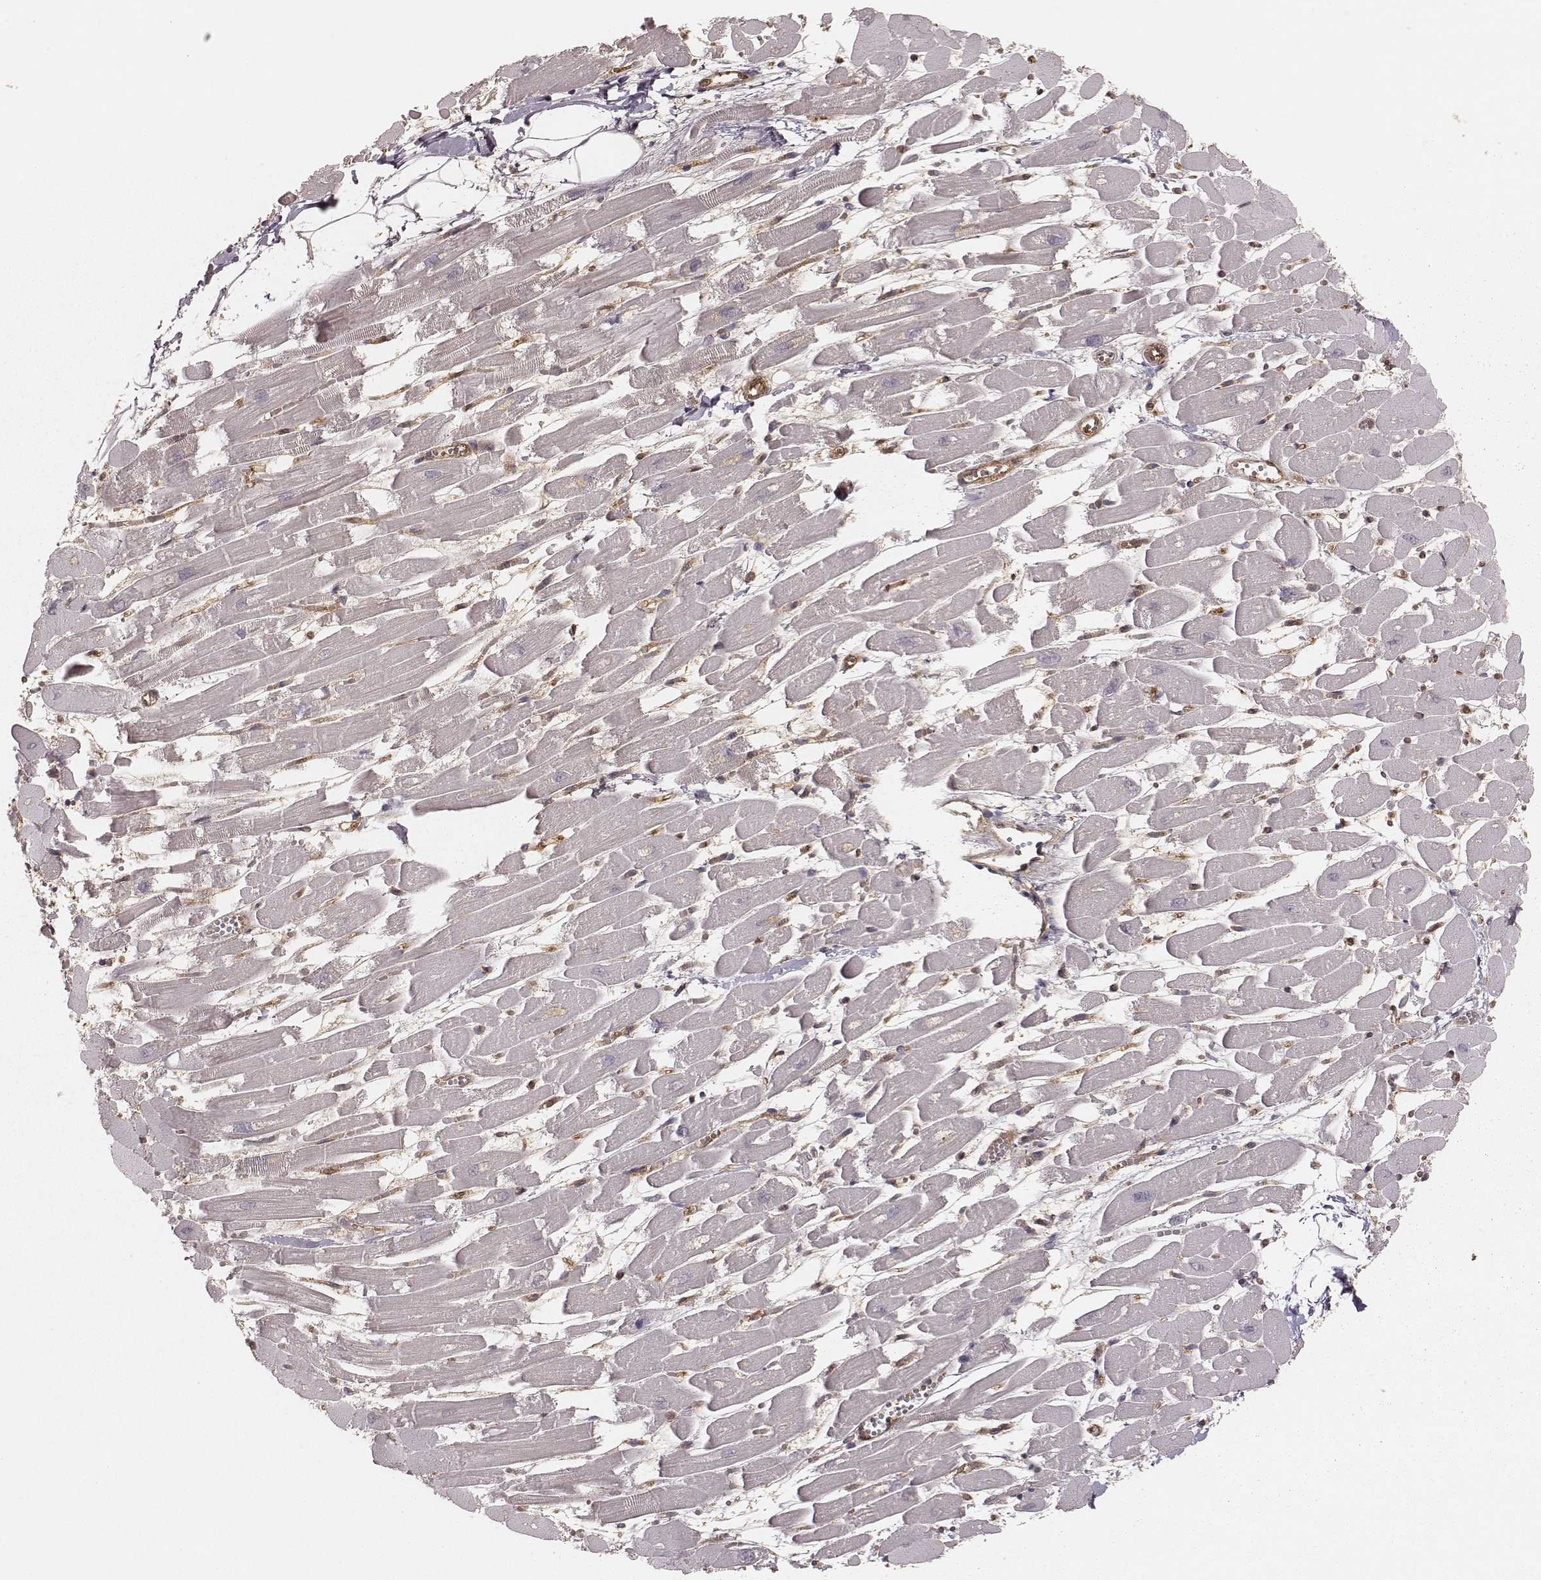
{"staining": {"intensity": "negative", "quantity": "none", "location": "none"}, "tissue": "heart muscle", "cell_type": "Cardiomyocytes", "image_type": "normal", "snomed": [{"axis": "morphology", "description": "Normal tissue, NOS"}, {"axis": "topography", "description": "Heart"}], "caption": "DAB (3,3'-diaminobenzidine) immunohistochemical staining of normal heart muscle shows no significant expression in cardiomyocytes.", "gene": "CARS1", "patient": {"sex": "female", "age": 52}}